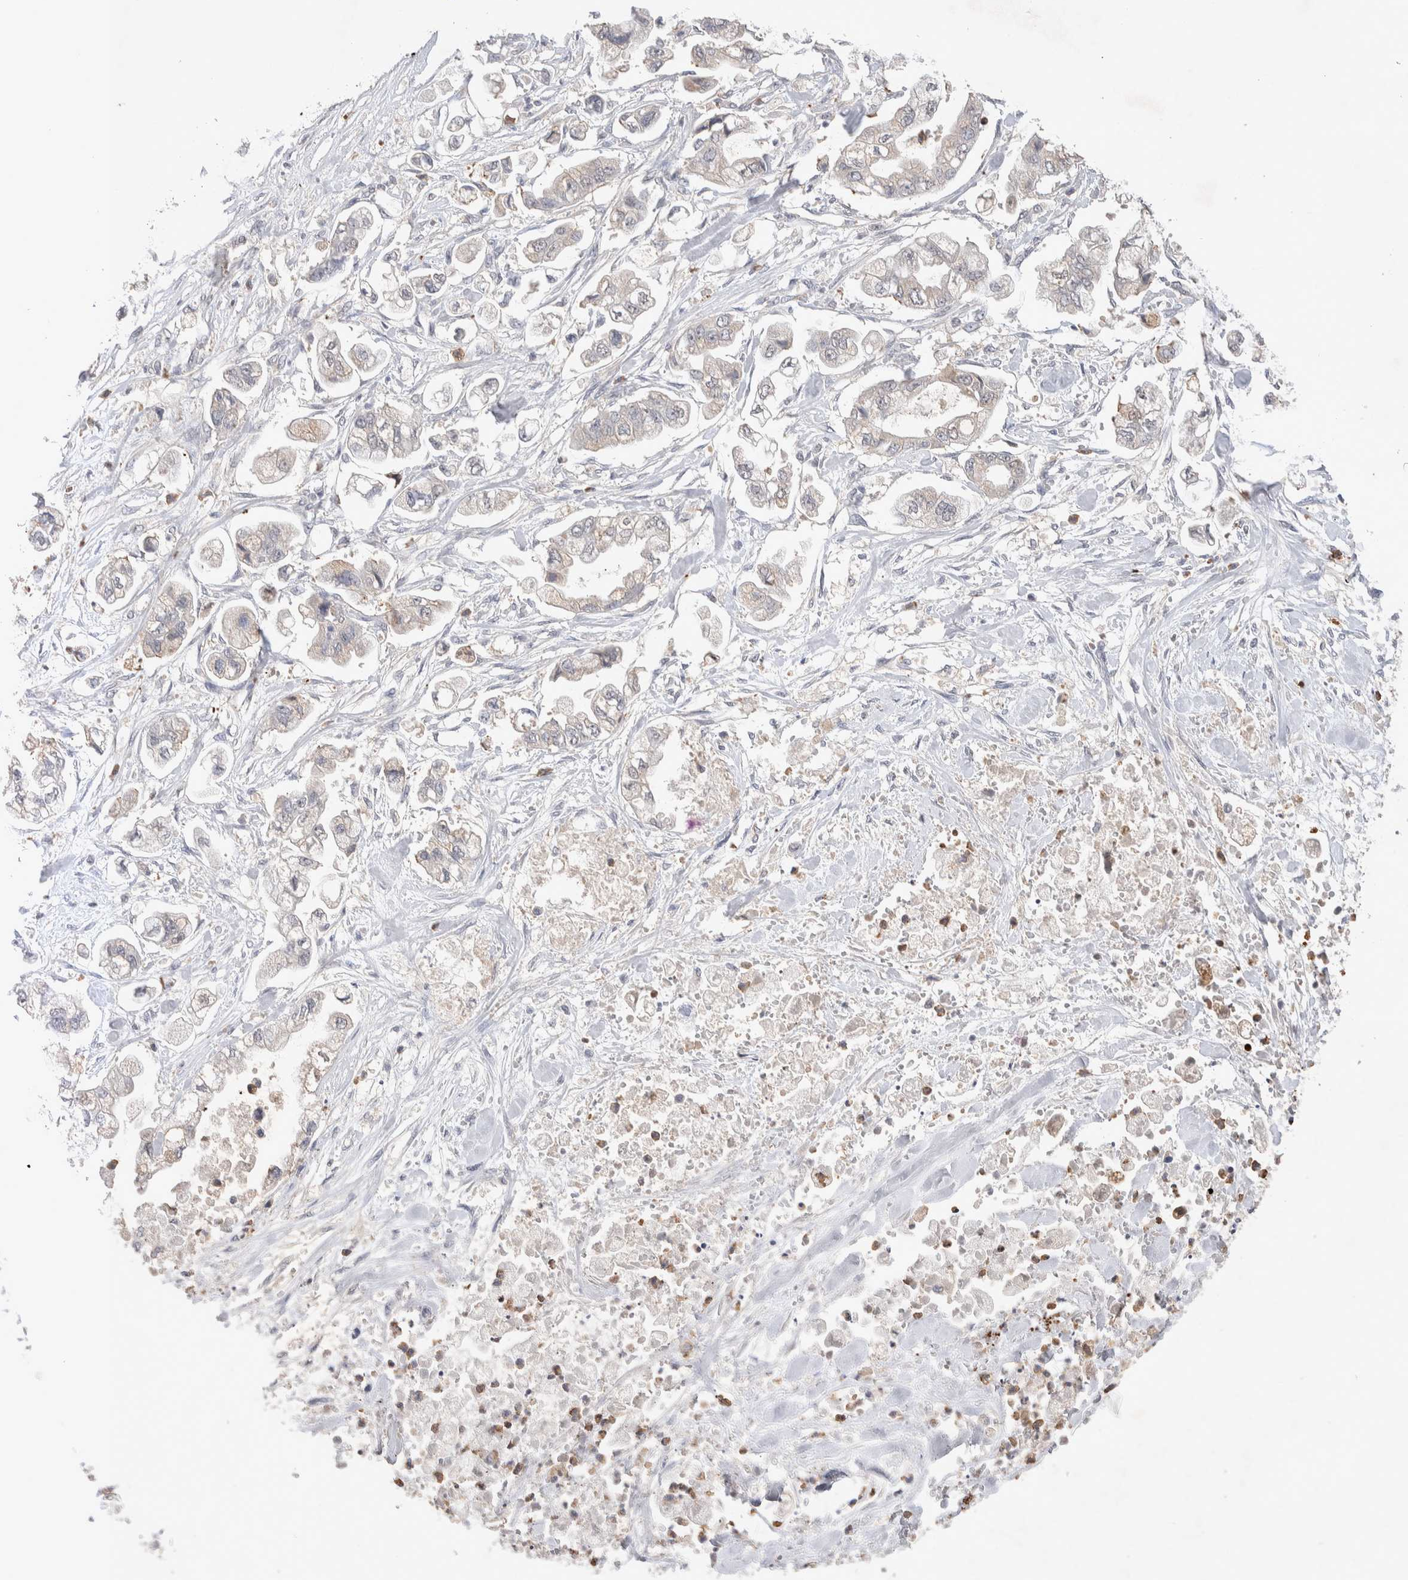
{"staining": {"intensity": "weak", "quantity": "<25%", "location": "cytoplasmic/membranous"}, "tissue": "stomach cancer", "cell_type": "Tumor cells", "image_type": "cancer", "snomed": [{"axis": "morphology", "description": "Normal tissue, NOS"}, {"axis": "morphology", "description": "Adenocarcinoma, NOS"}, {"axis": "topography", "description": "Stomach"}], "caption": "Tumor cells are negative for brown protein staining in stomach adenocarcinoma.", "gene": "FFAR2", "patient": {"sex": "male", "age": 62}}